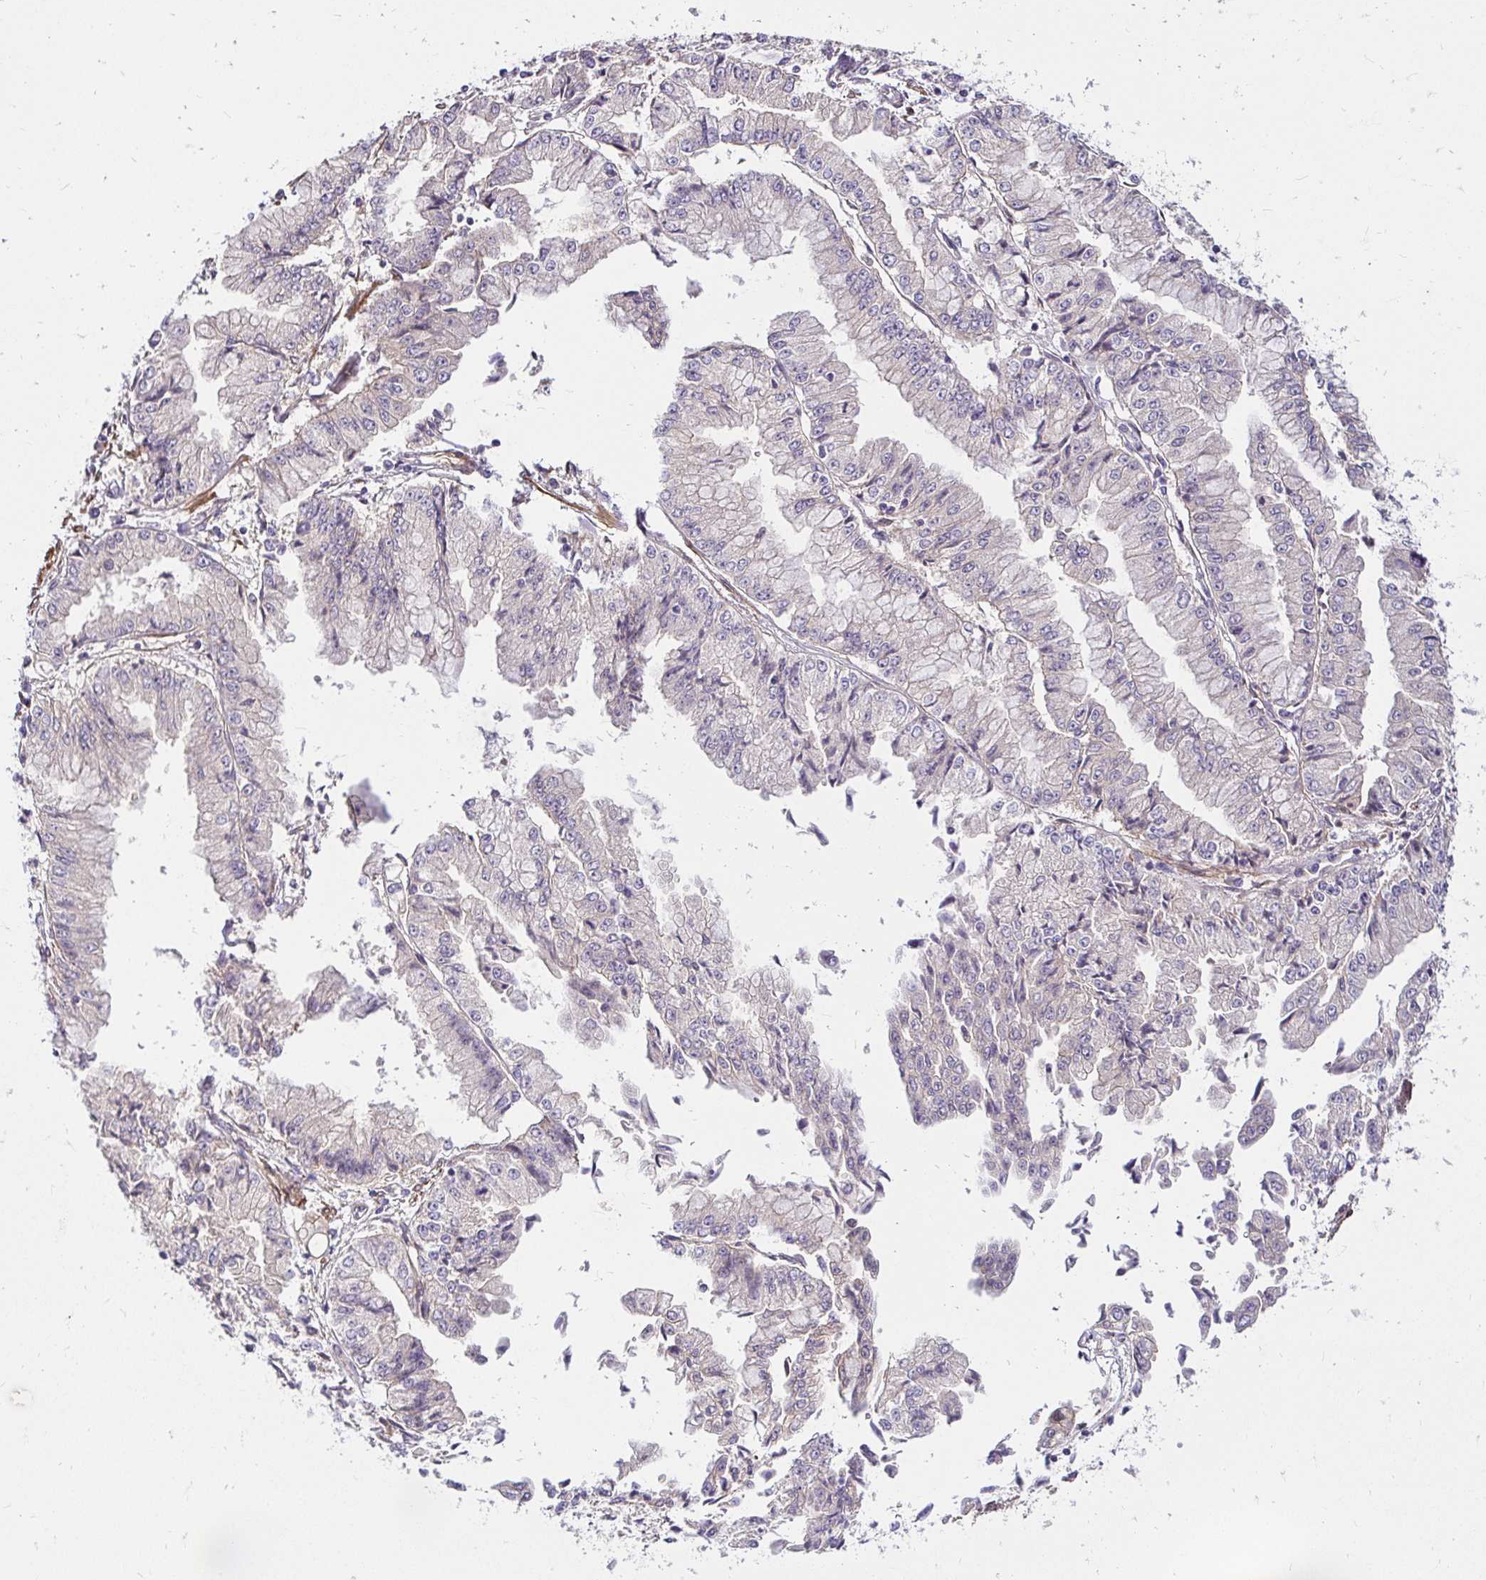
{"staining": {"intensity": "weak", "quantity": "<25%", "location": "cytoplasmic/membranous"}, "tissue": "stomach cancer", "cell_type": "Tumor cells", "image_type": "cancer", "snomed": [{"axis": "morphology", "description": "Adenocarcinoma, NOS"}, {"axis": "topography", "description": "Stomach, upper"}], "caption": "There is no significant staining in tumor cells of stomach adenocarcinoma.", "gene": "YAP1", "patient": {"sex": "female", "age": 74}}